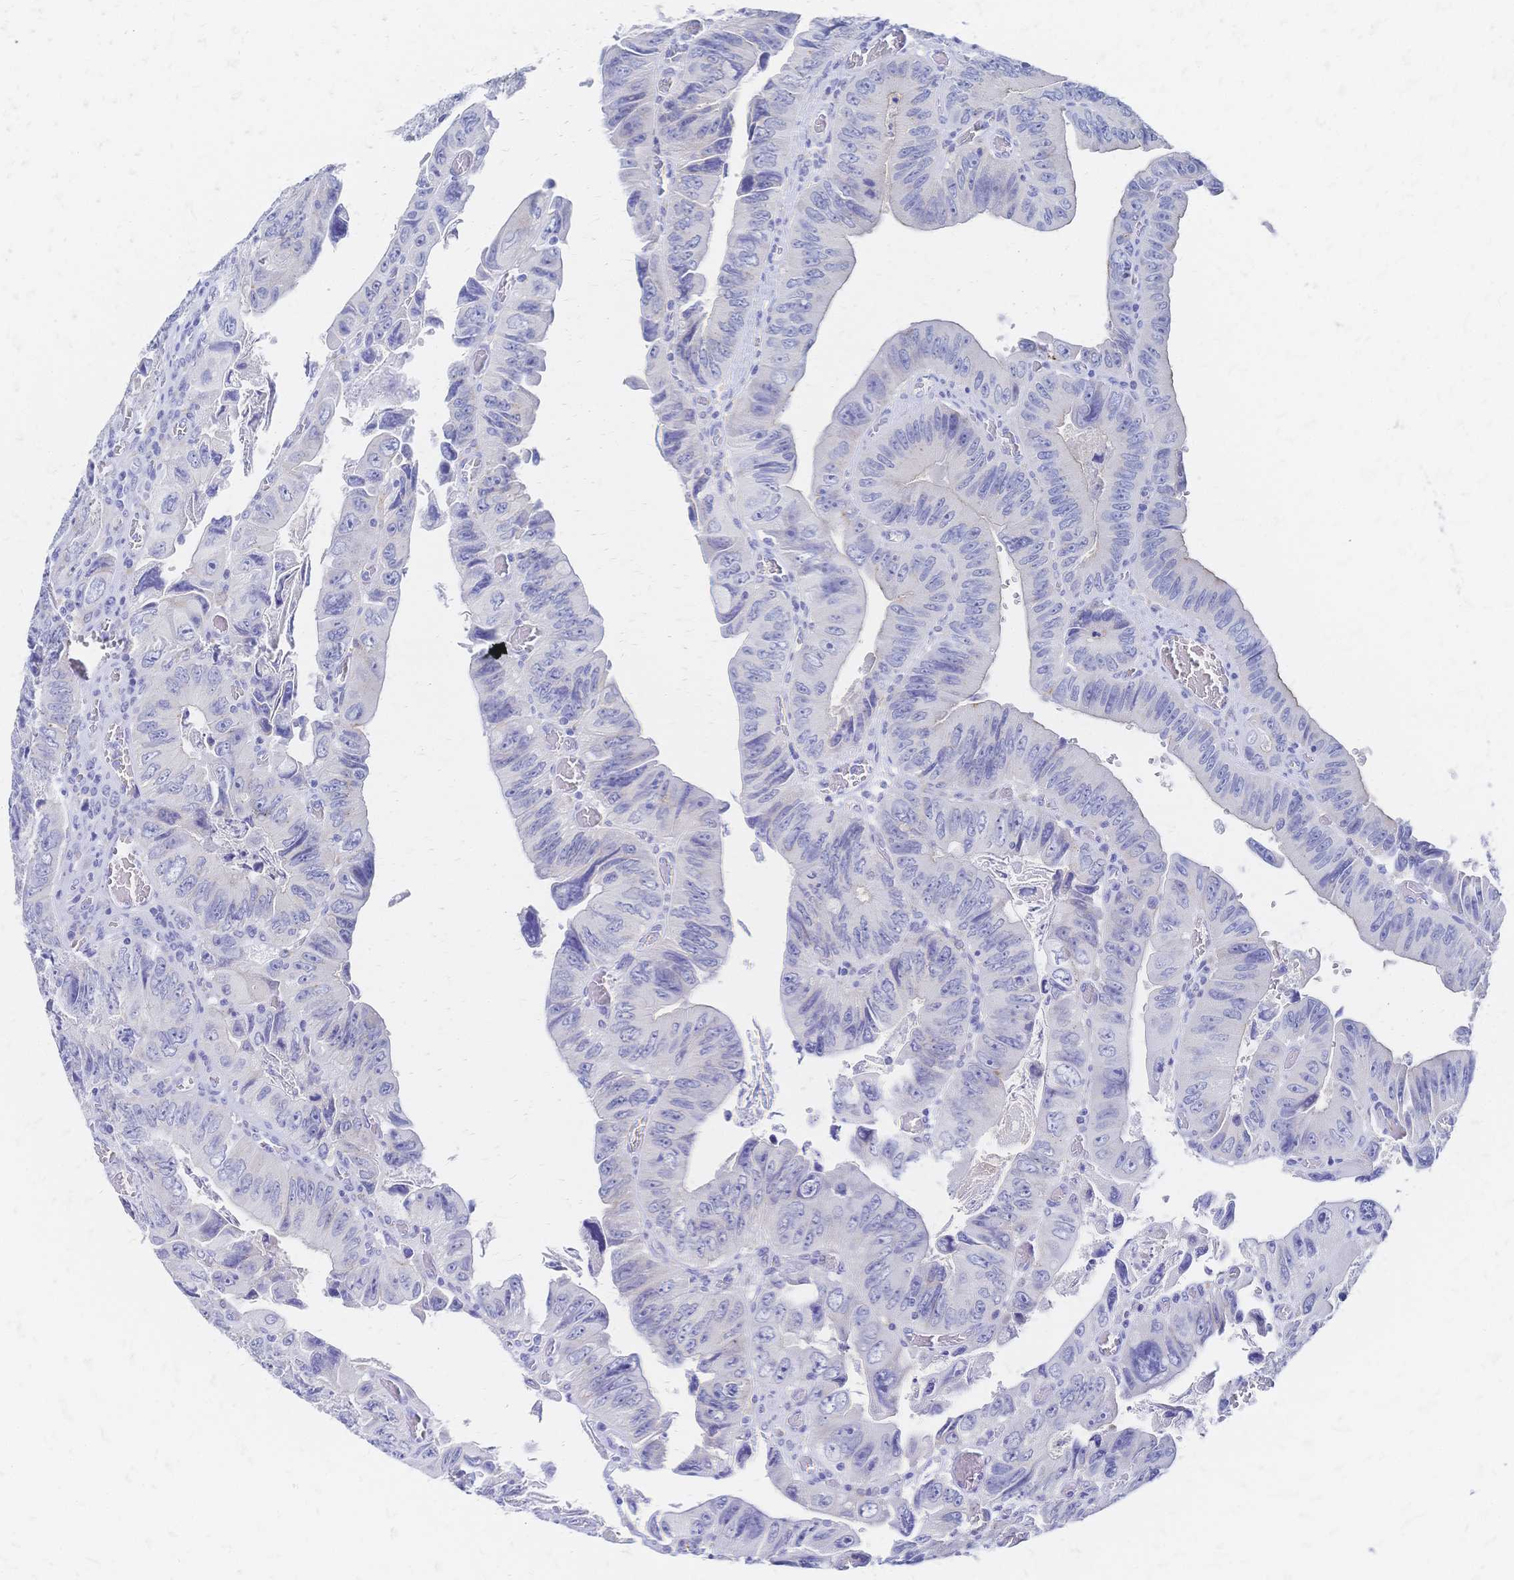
{"staining": {"intensity": "negative", "quantity": "none", "location": "none"}, "tissue": "colorectal cancer", "cell_type": "Tumor cells", "image_type": "cancer", "snomed": [{"axis": "morphology", "description": "Adenocarcinoma, NOS"}, {"axis": "topography", "description": "Colon"}], "caption": "Immunohistochemistry micrograph of adenocarcinoma (colorectal) stained for a protein (brown), which demonstrates no staining in tumor cells. (DAB (3,3'-diaminobenzidine) immunohistochemistry (IHC) visualized using brightfield microscopy, high magnification).", "gene": "SLC5A1", "patient": {"sex": "female", "age": 84}}